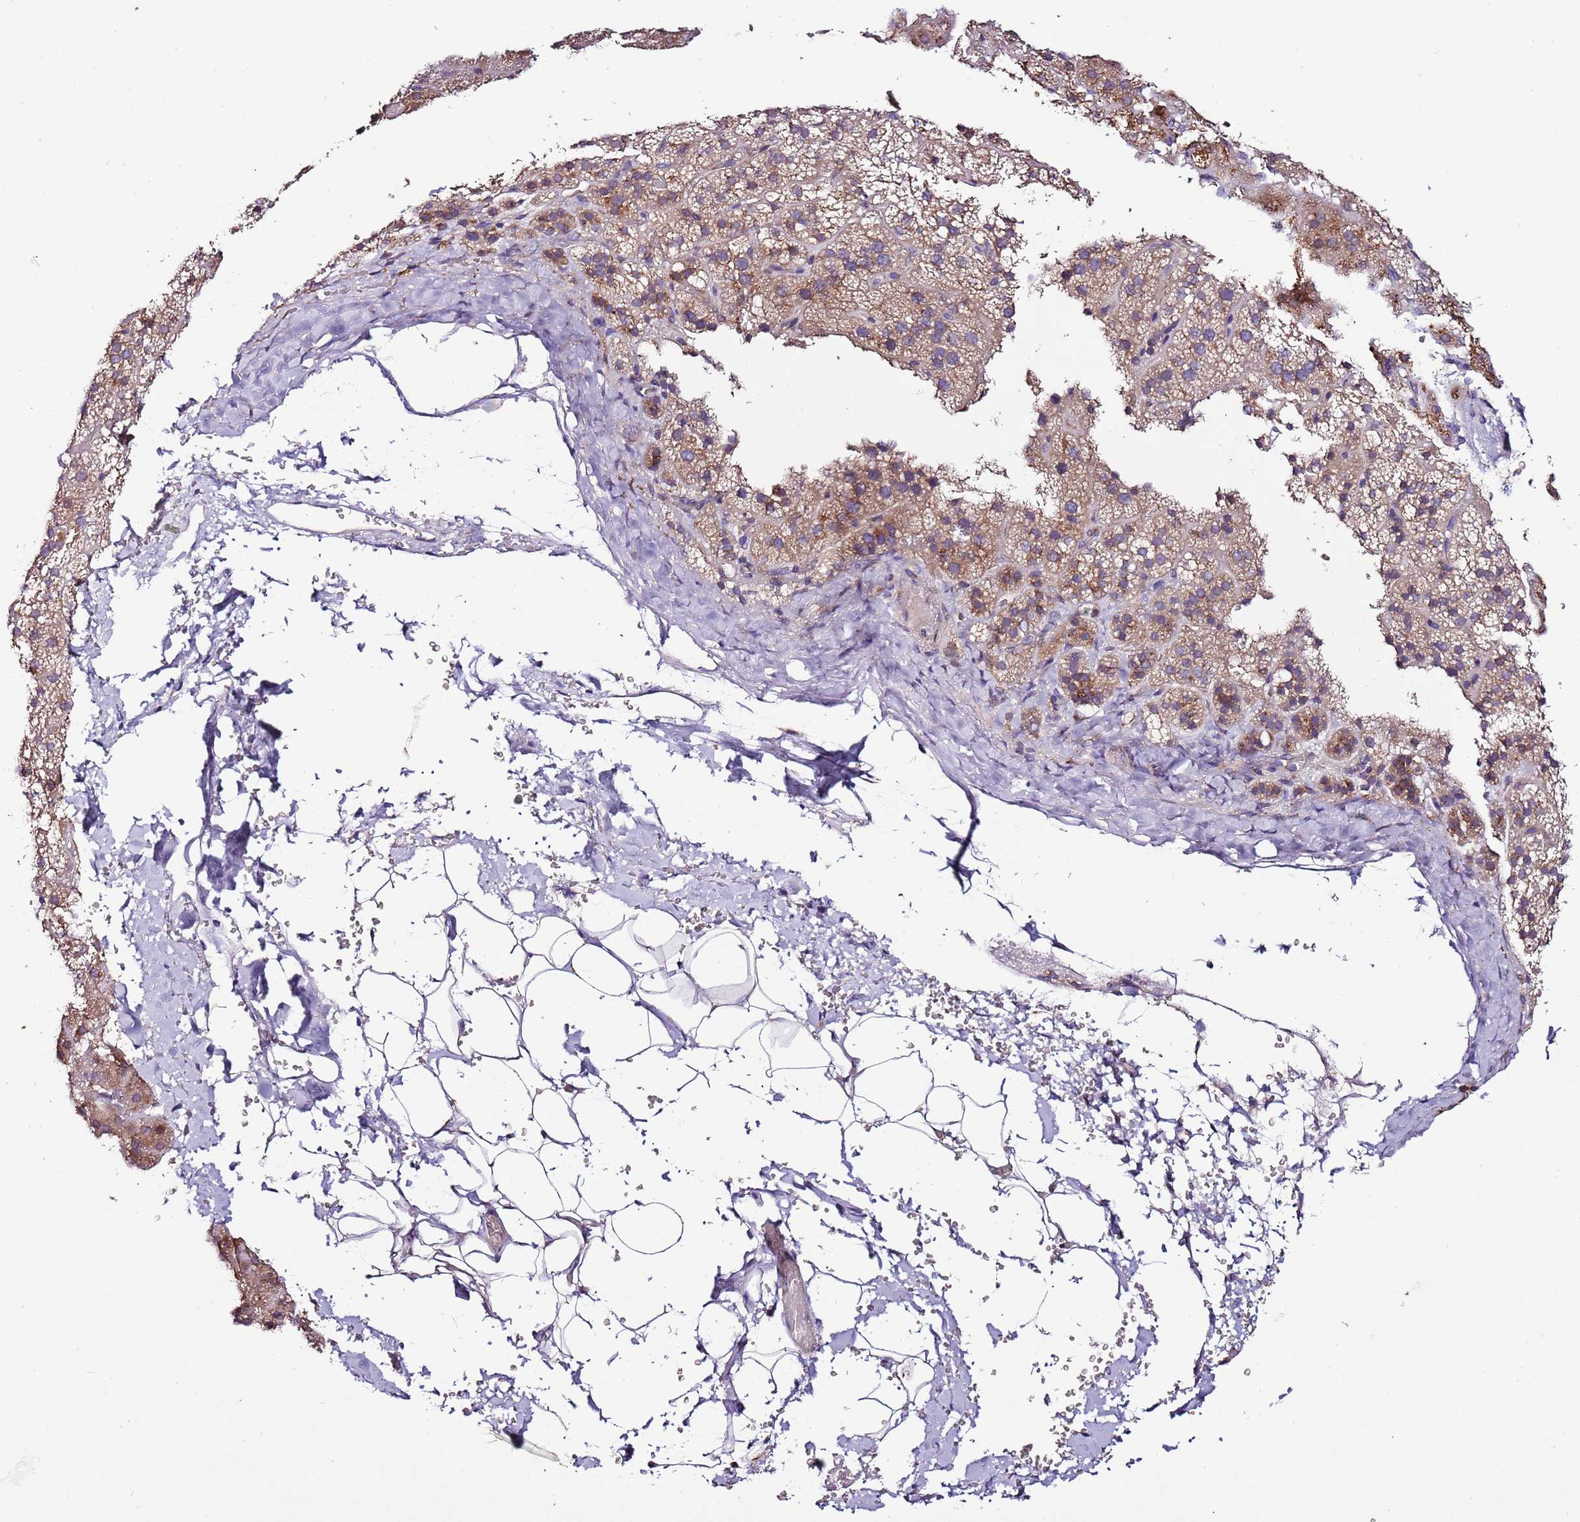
{"staining": {"intensity": "moderate", "quantity": "<25%", "location": "cytoplasmic/membranous"}, "tissue": "adrenal gland", "cell_type": "Glandular cells", "image_type": "normal", "snomed": [{"axis": "morphology", "description": "Normal tissue, NOS"}, {"axis": "topography", "description": "Adrenal gland"}], "caption": "Immunohistochemical staining of unremarkable human adrenal gland exhibits moderate cytoplasmic/membranous protein staining in about <25% of glandular cells. (DAB IHC with brightfield microscopy, high magnification).", "gene": "FAM20A", "patient": {"sex": "female", "age": 44}}